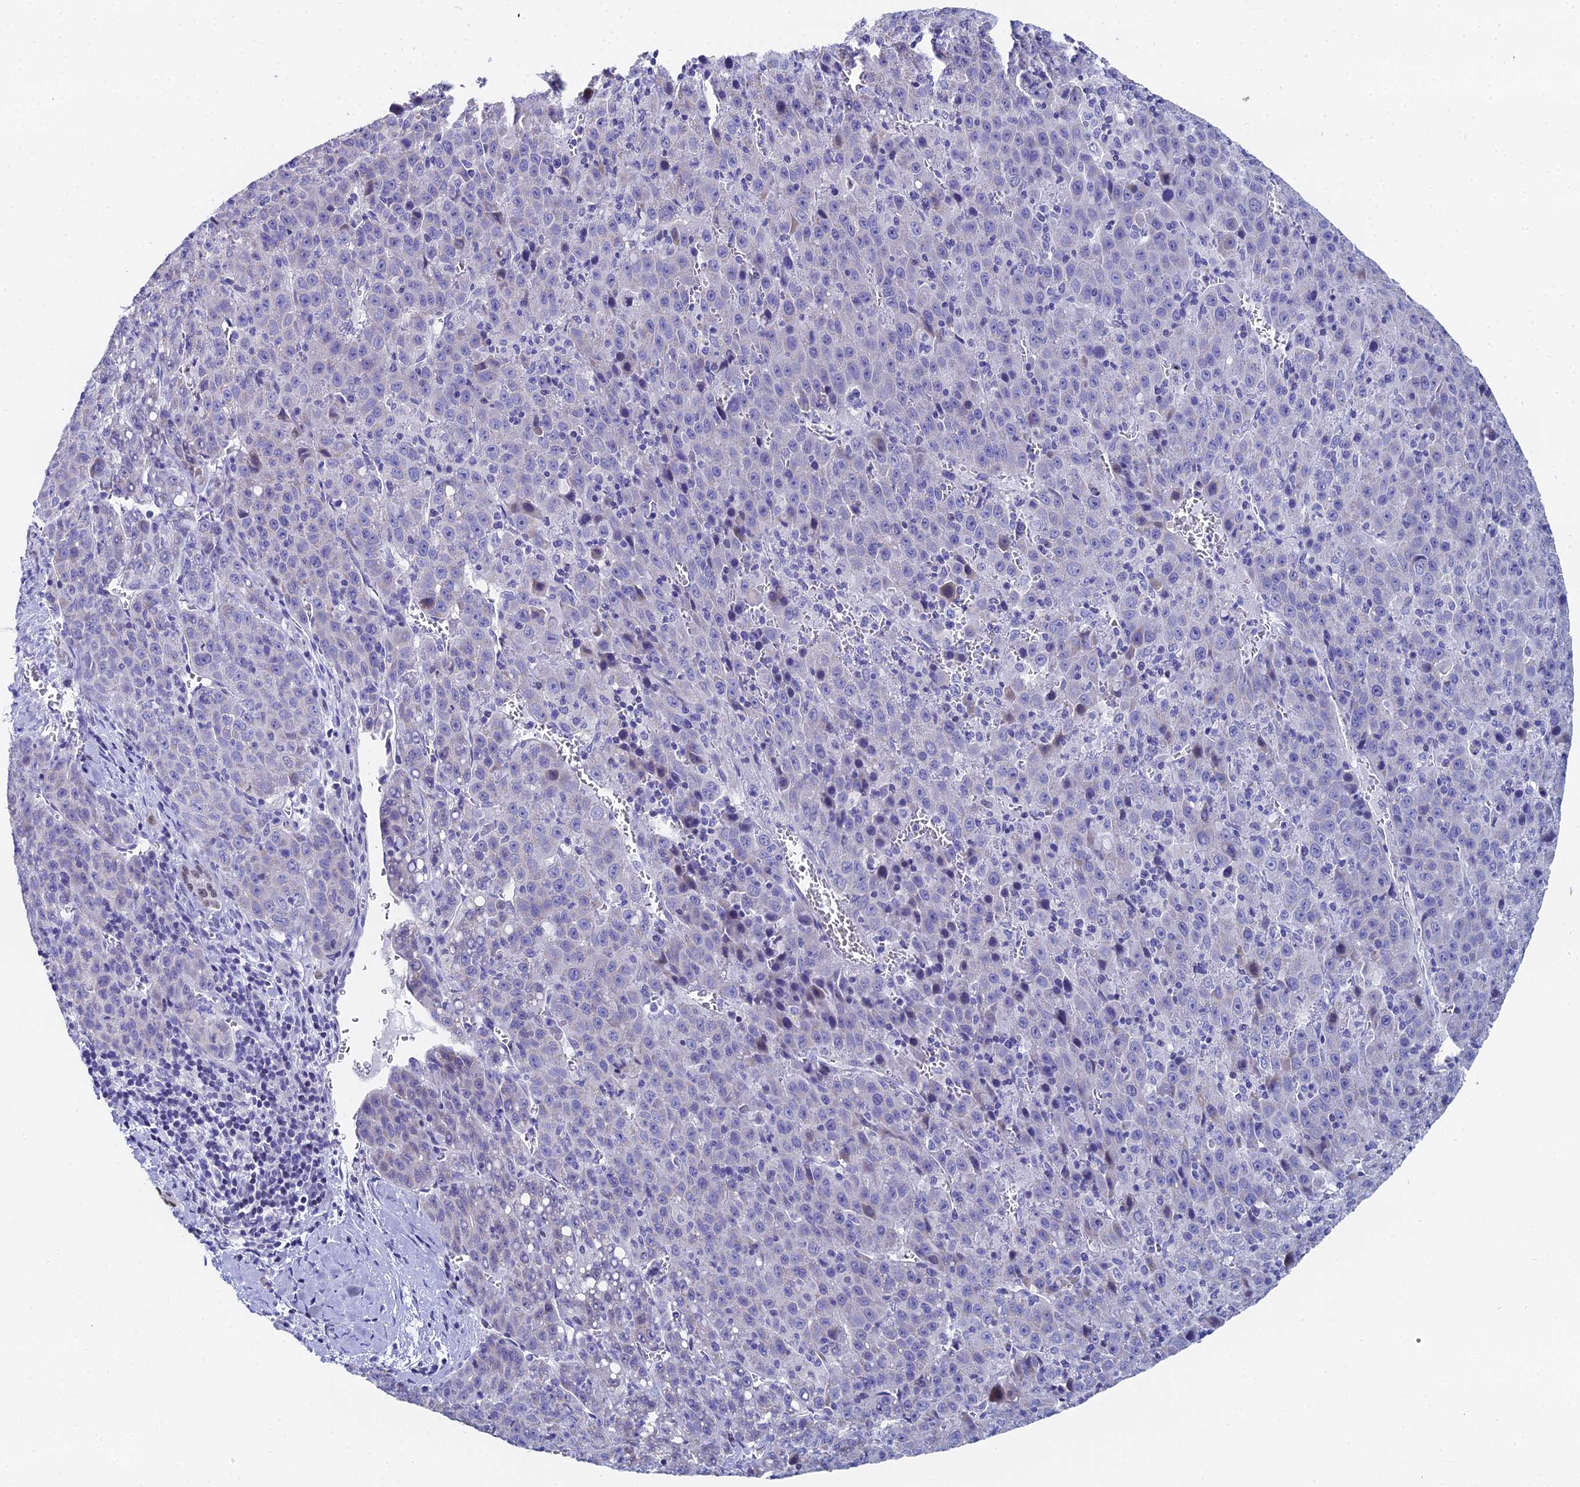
{"staining": {"intensity": "negative", "quantity": "none", "location": "none"}, "tissue": "liver cancer", "cell_type": "Tumor cells", "image_type": "cancer", "snomed": [{"axis": "morphology", "description": "Carcinoma, Hepatocellular, NOS"}, {"axis": "topography", "description": "Liver"}], "caption": "Tumor cells show no significant positivity in liver hepatocellular carcinoma. (Stains: DAB immunohistochemistry with hematoxylin counter stain, Microscopy: brightfield microscopy at high magnification).", "gene": "OCM", "patient": {"sex": "female", "age": 53}}